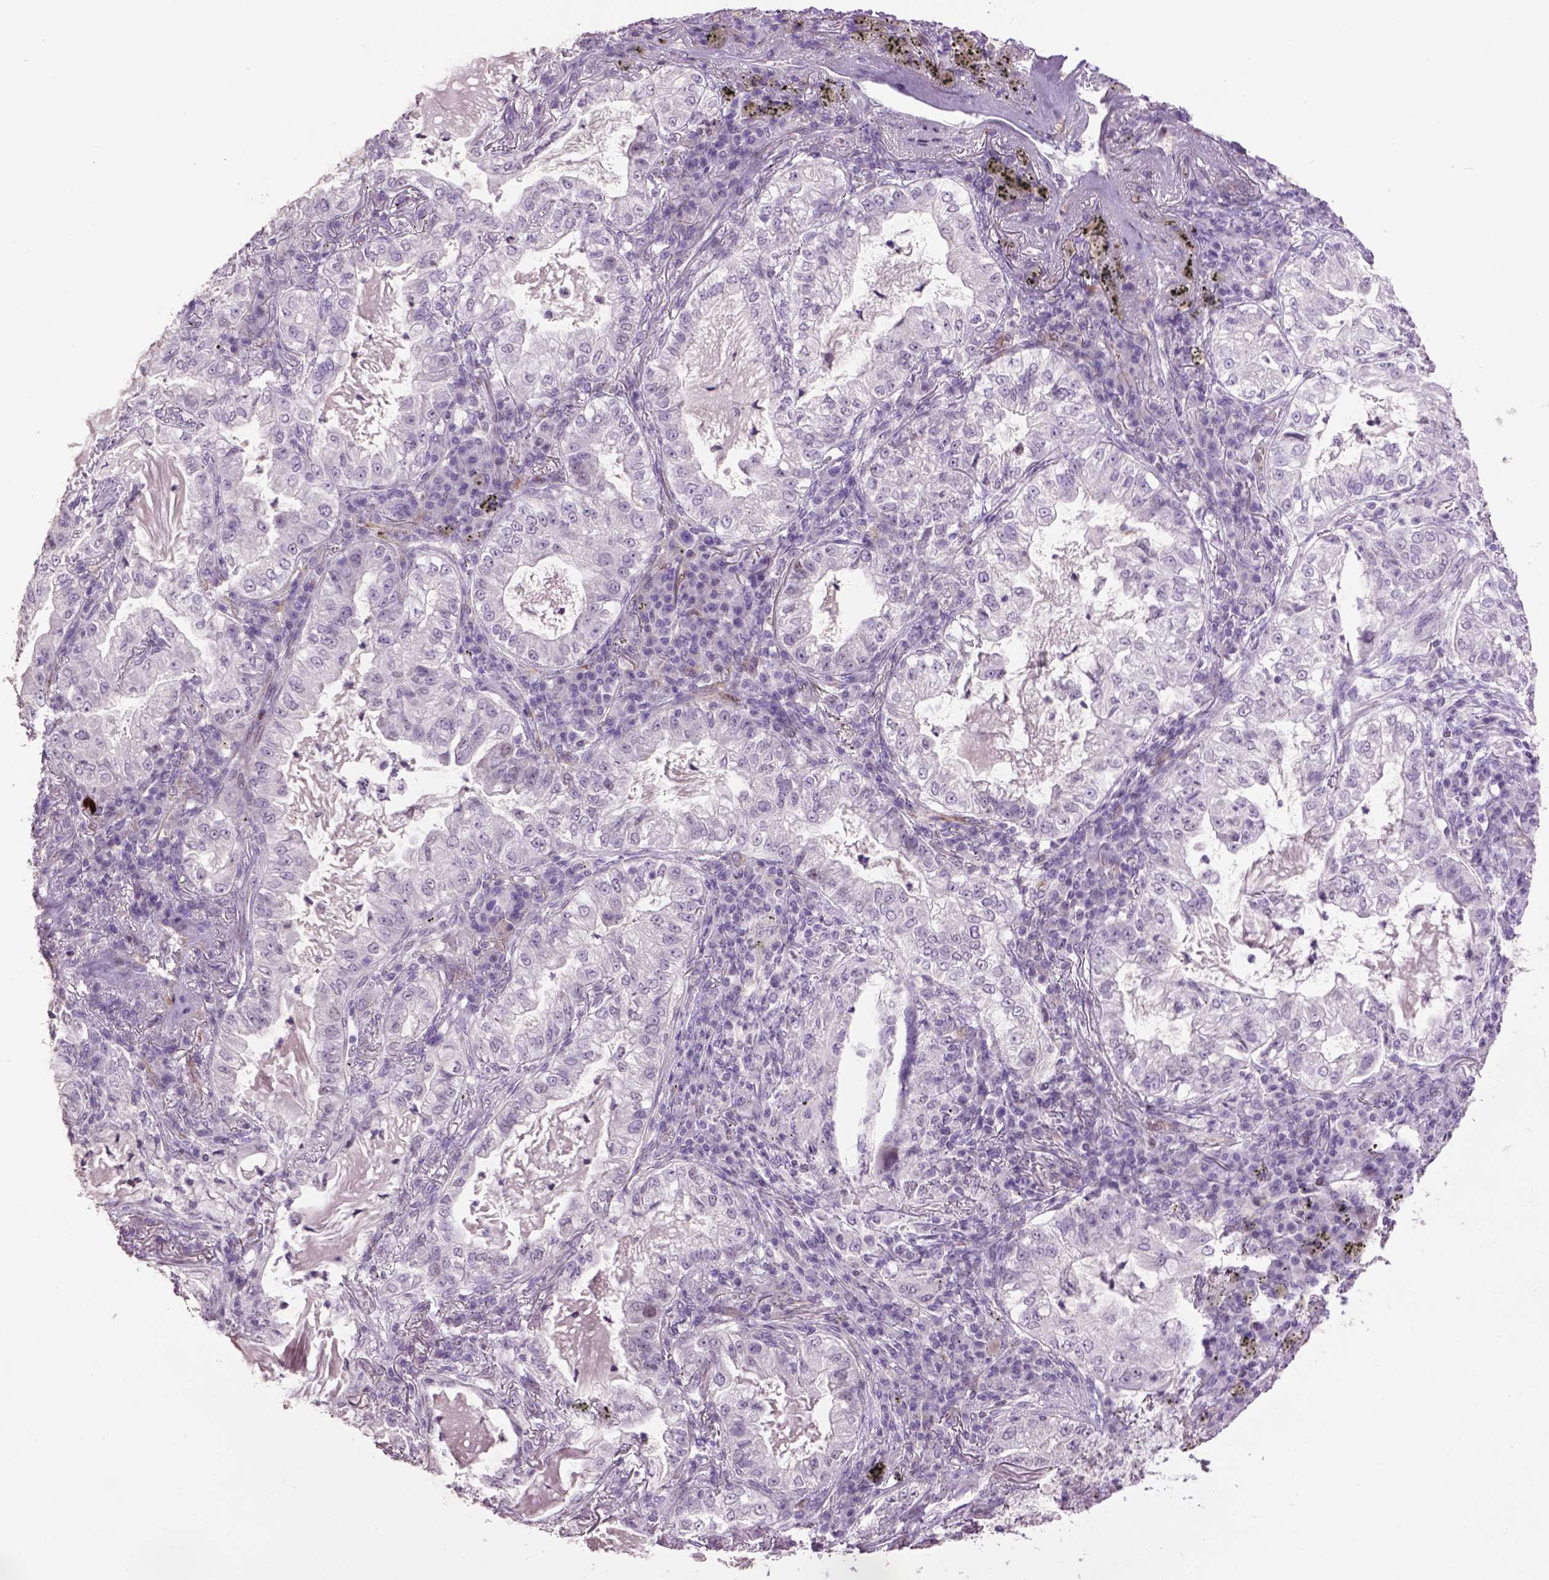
{"staining": {"intensity": "negative", "quantity": "none", "location": "none"}, "tissue": "lung cancer", "cell_type": "Tumor cells", "image_type": "cancer", "snomed": [{"axis": "morphology", "description": "Adenocarcinoma, NOS"}, {"axis": "topography", "description": "Lung"}], "caption": "Photomicrograph shows no significant protein positivity in tumor cells of adenocarcinoma (lung). (DAB (3,3'-diaminobenzidine) IHC visualized using brightfield microscopy, high magnification).", "gene": "TH", "patient": {"sex": "female", "age": 73}}